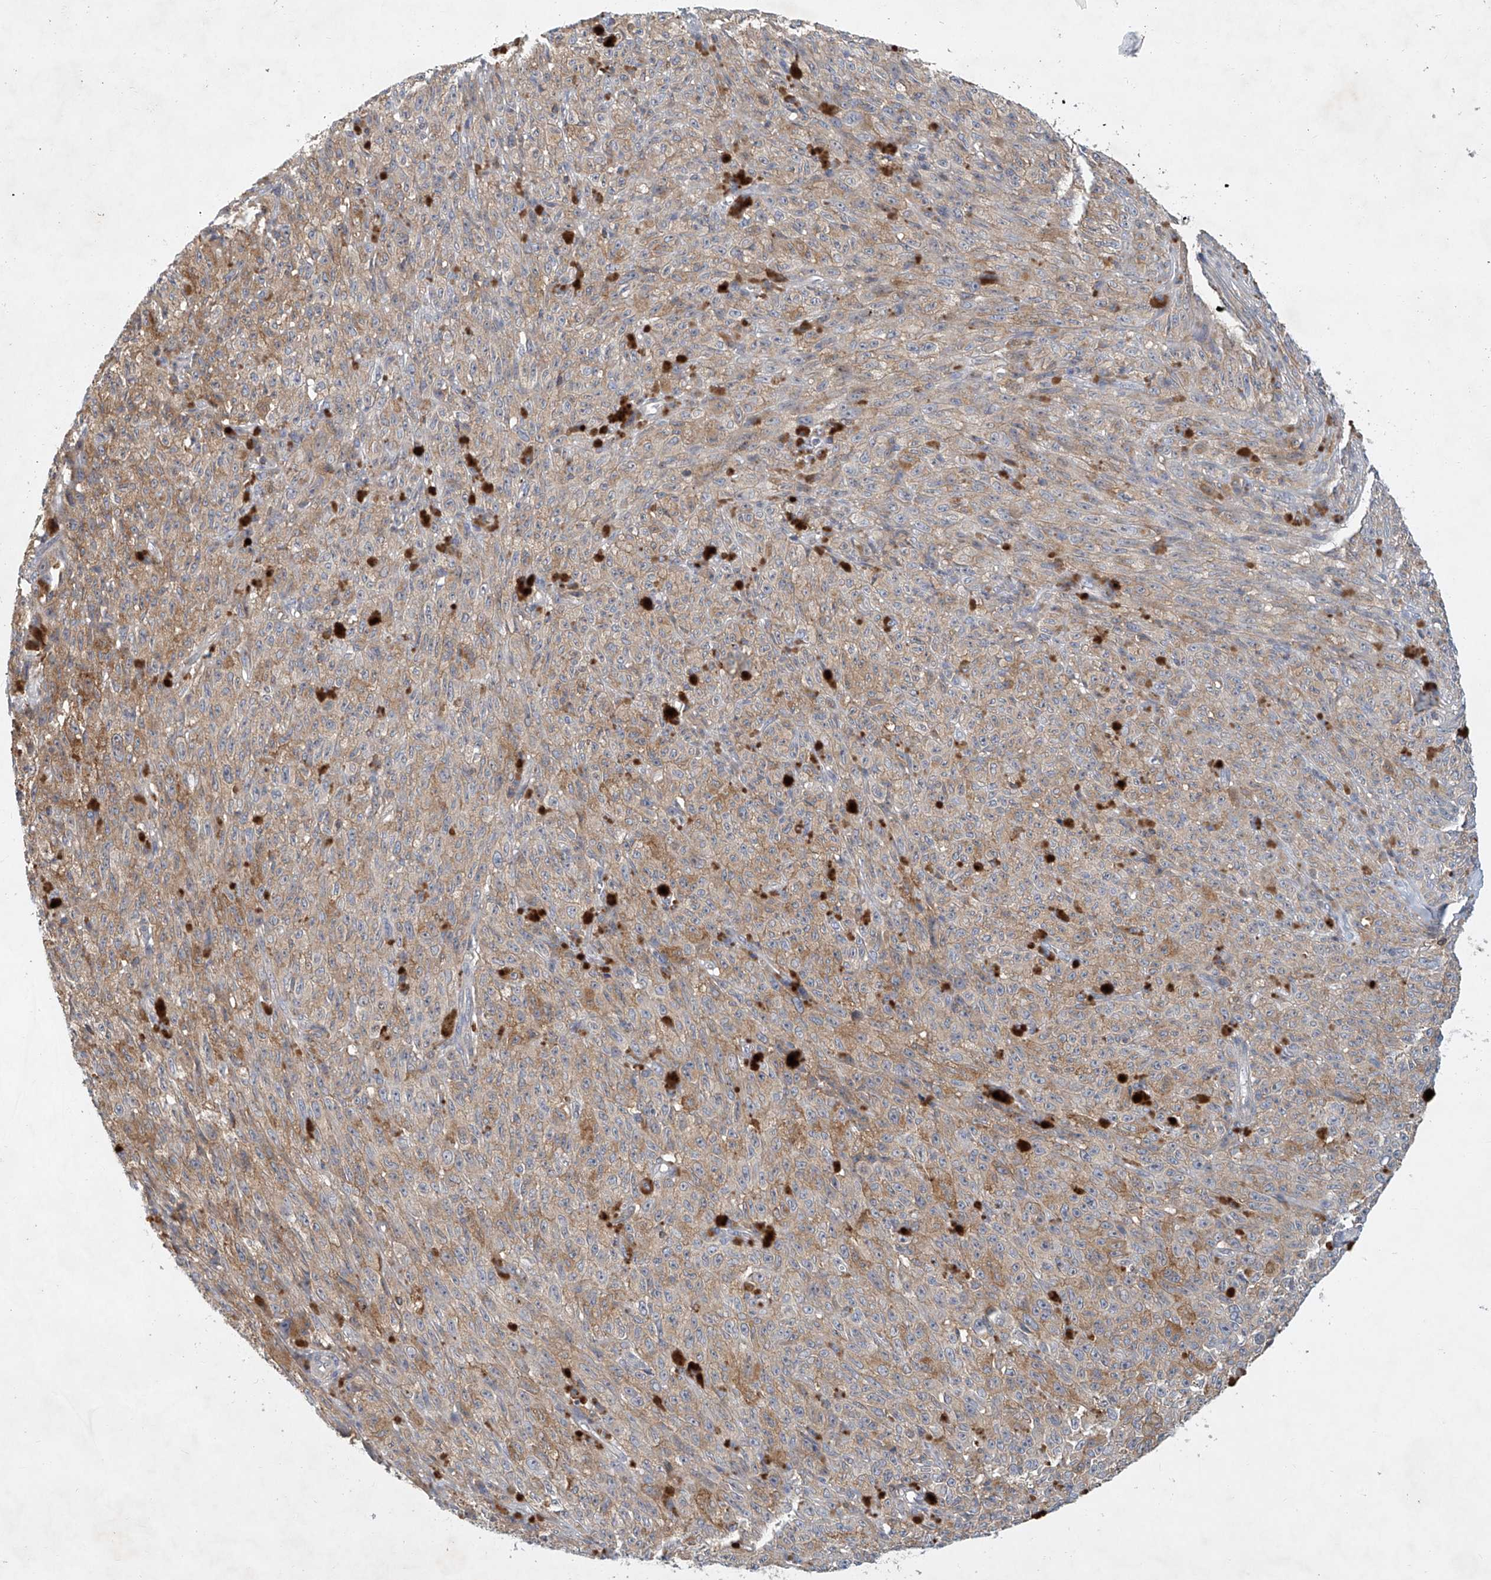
{"staining": {"intensity": "moderate", "quantity": "25%-75%", "location": "cytoplasmic/membranous"}, "tissue": "melanoma", "cell_type": "Tumor cells", "image_type": "cancer", "snomed": [{"axis": "morphology", "description": "Malignant melanoma, NOS"}, {"axis": "topography", "description": "Skin"}], "caption": "Tumor cells reveal moderate cytoplasmic/membranous staining in about 25%-75% of cells in melanoma. (DAB (3,3'-diaminobenzidine) IHC with brightfield microscopy, high magnification).", "gene": "CARMIL1", "patient": {"sex": "female", "age": 82}}